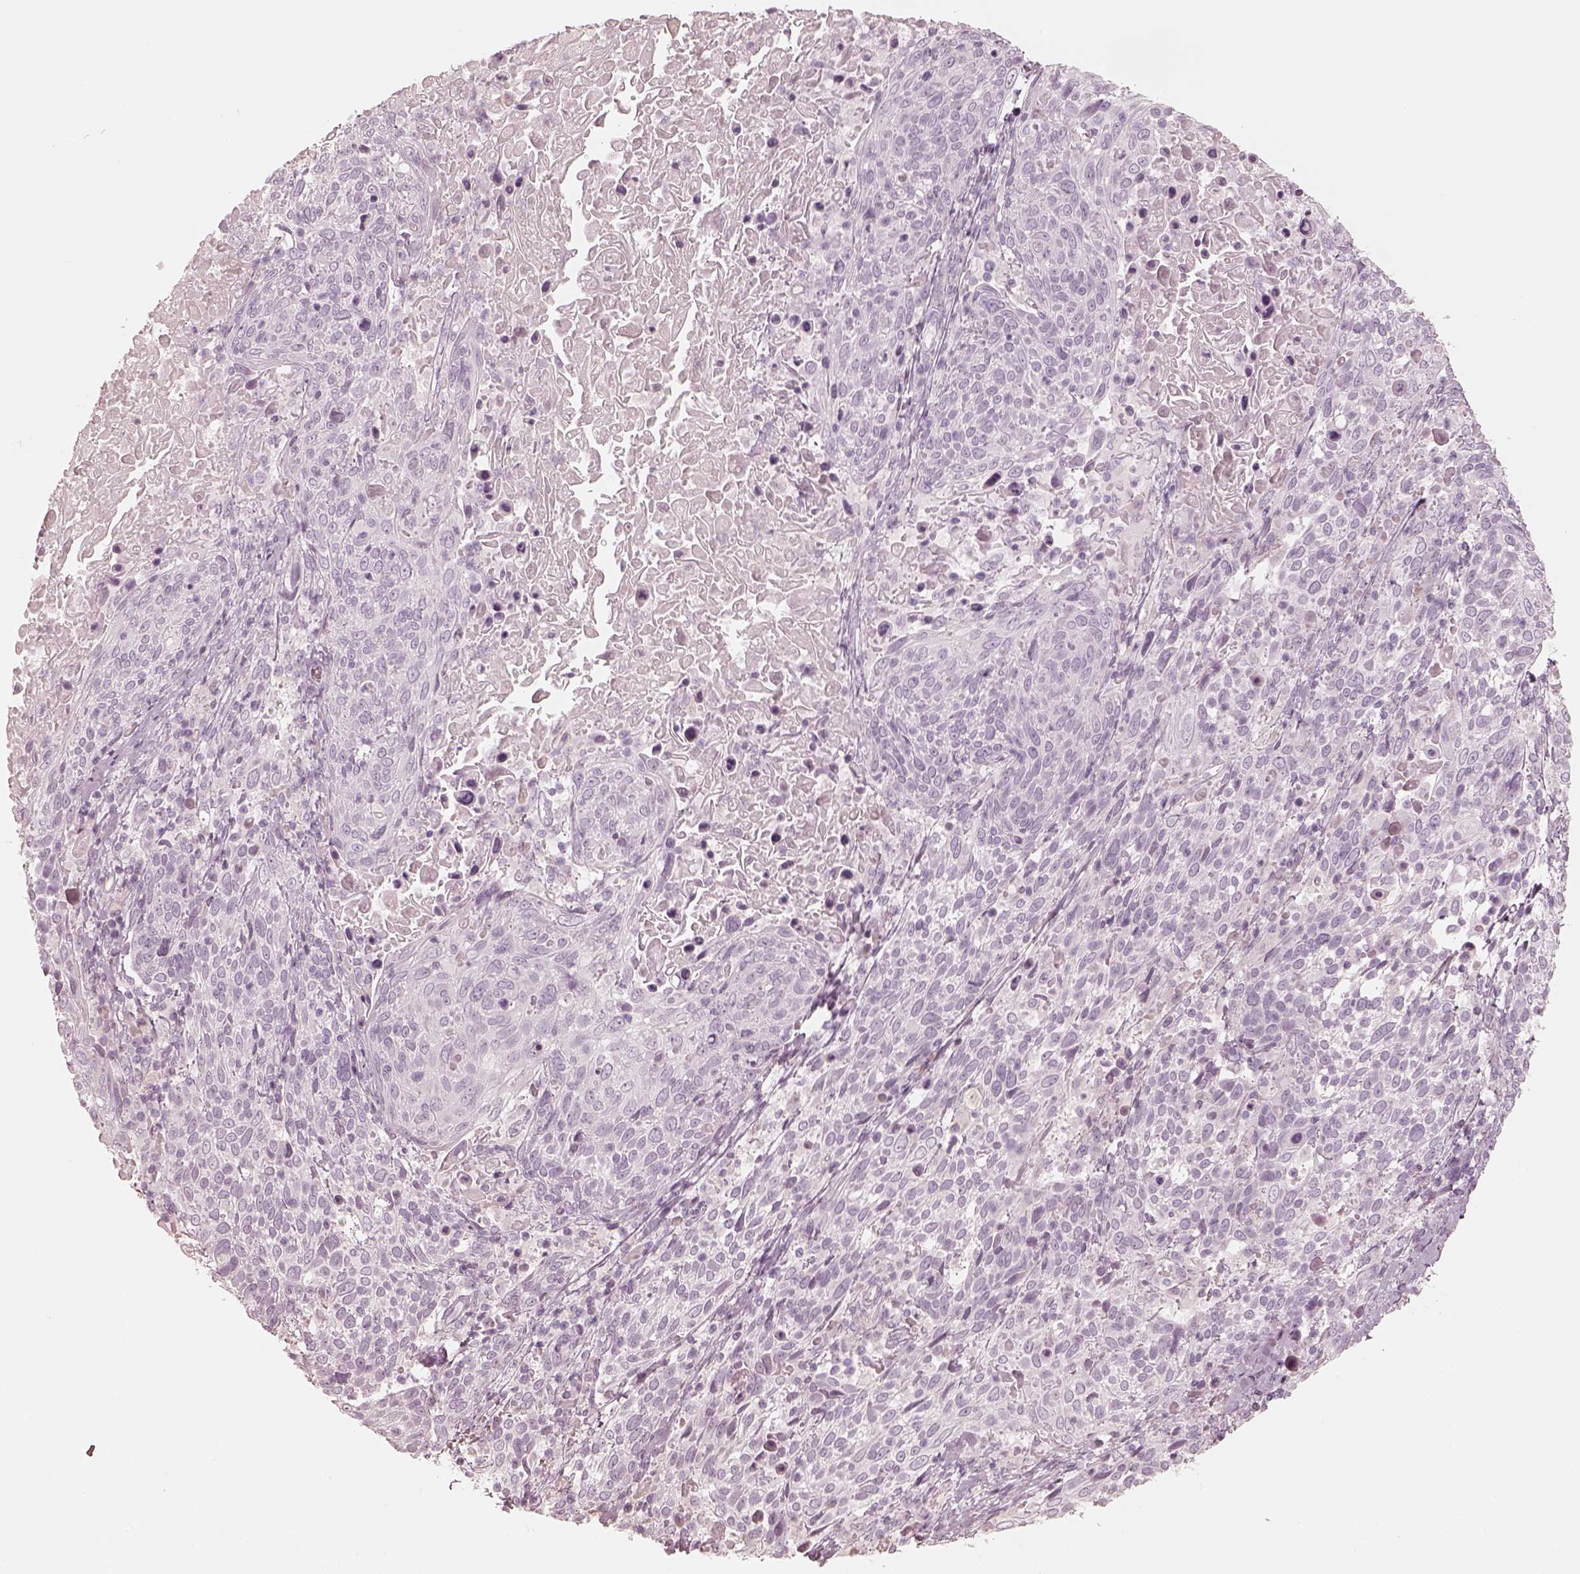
{"staining": {"intensity": "negative", "quantity": "none", "location": "none"}, "tissue": "cervical cancer", "cell_type": "Tumor cells", "image_type": "cancer", "snomed": [{"axis": "morphology", "description": "Squamous cell carcinoma, NOS"}, {"axis": "topography", "description": "Cervix"}], "caption": "Immunohistochemical staining of cervical cancer (squamous cell carcinoma) demonstrates no significant expression in tumor cells.", "gene": "KRT82", "patient": {"sex": "female", "age": 61}}